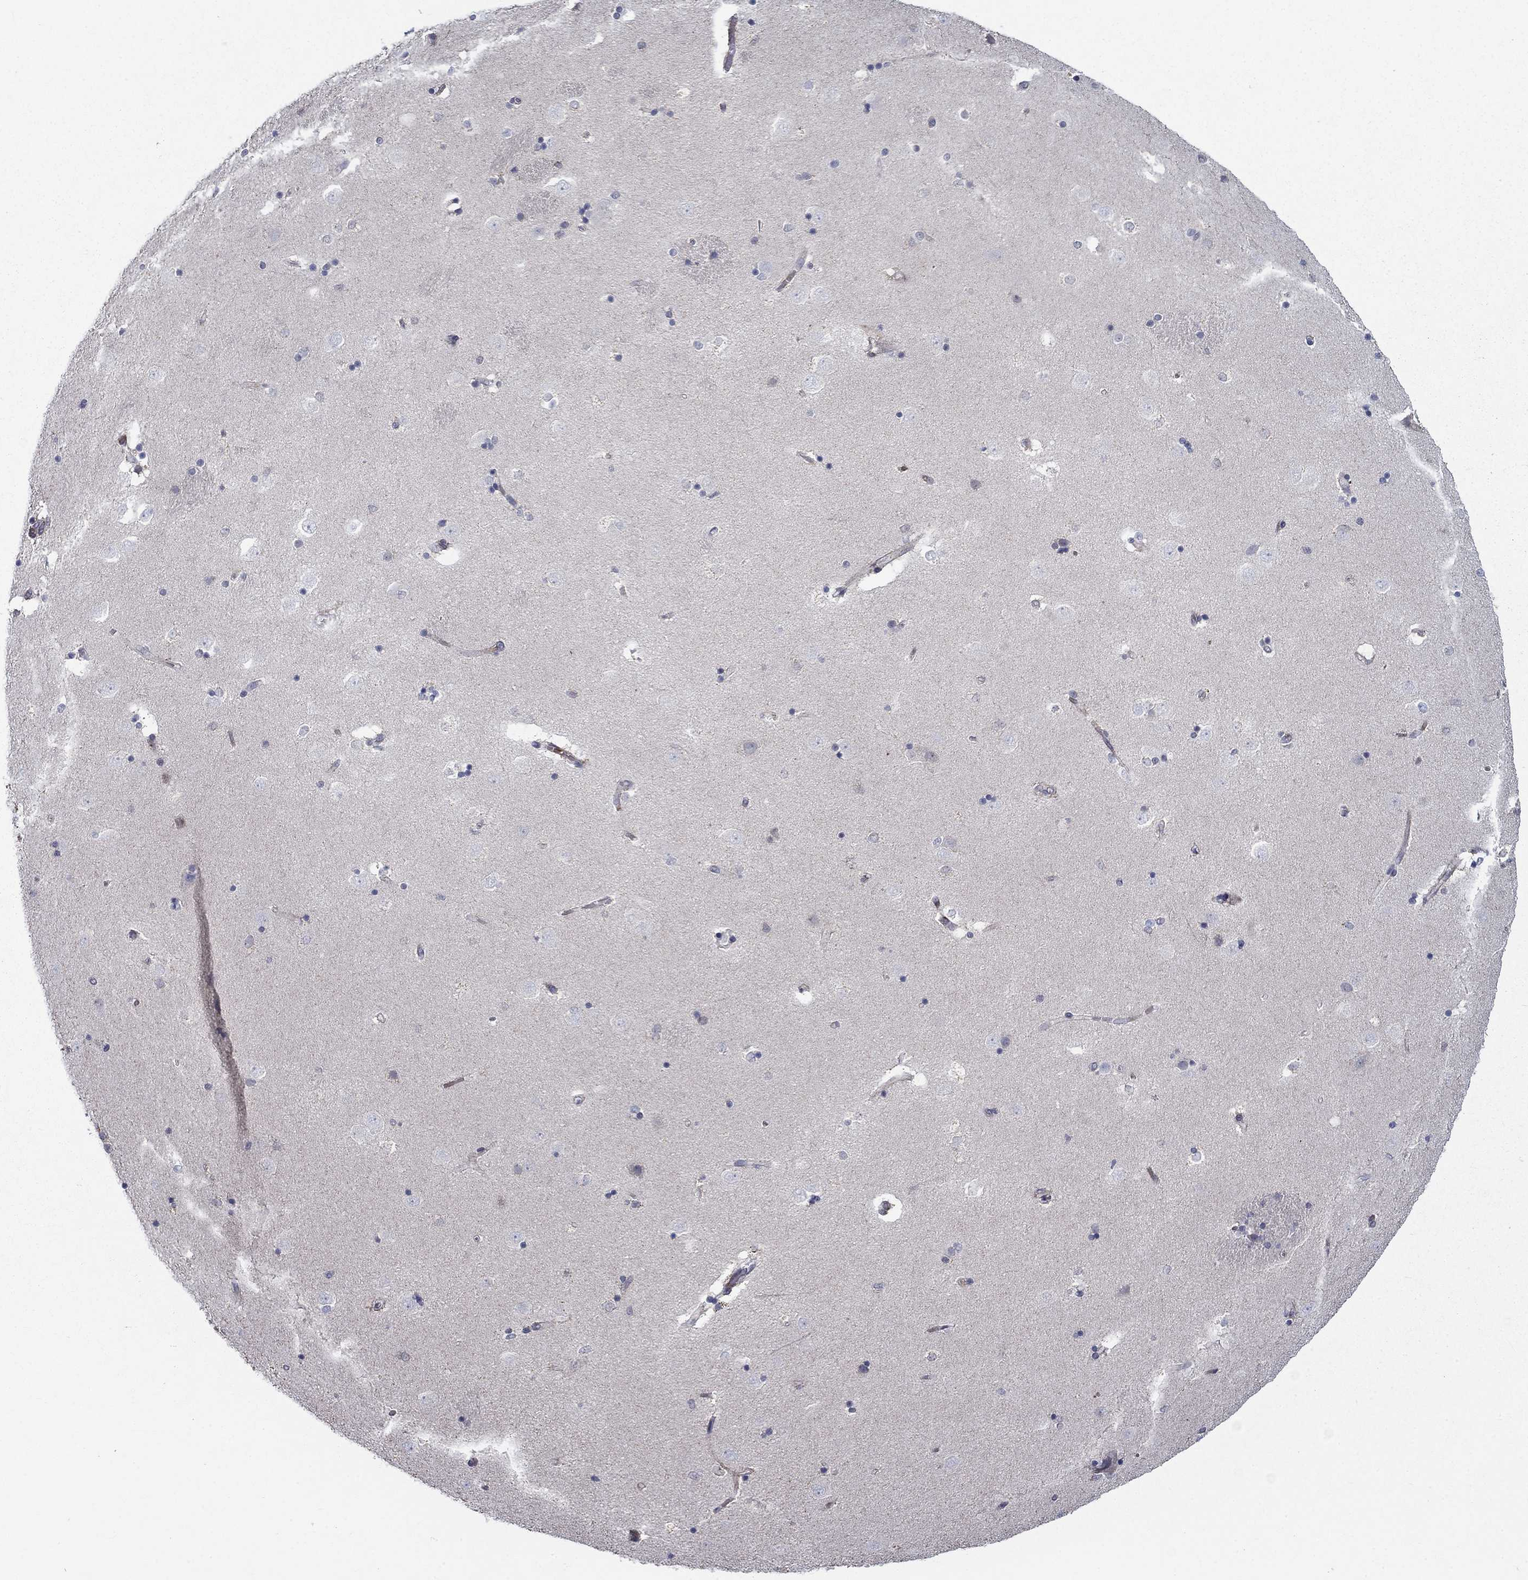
{"staining": {"intensity": "negative", "quantity": "none", "location": "none"}, "tissue": "caudate", "cell_type": "Glial cells", "image_type": "normal", "snomed": [{"axis": "morphology", "description": "Normal tissue, NOS"}, {"axis": "topography", "description": "Lateral ventricle wall"}], "caption": "Immunohistochemistry (IHC) photomicrograph of unremarkable caudate: human caudate stained with DAB (3,3'-diaminobenzidine) reveals no significant protein positivity in glial cells. (DAB immunohistochemistry, high magnification).", "gene": "LACTB2", "patient": {"sex": "male", "age": 51}}